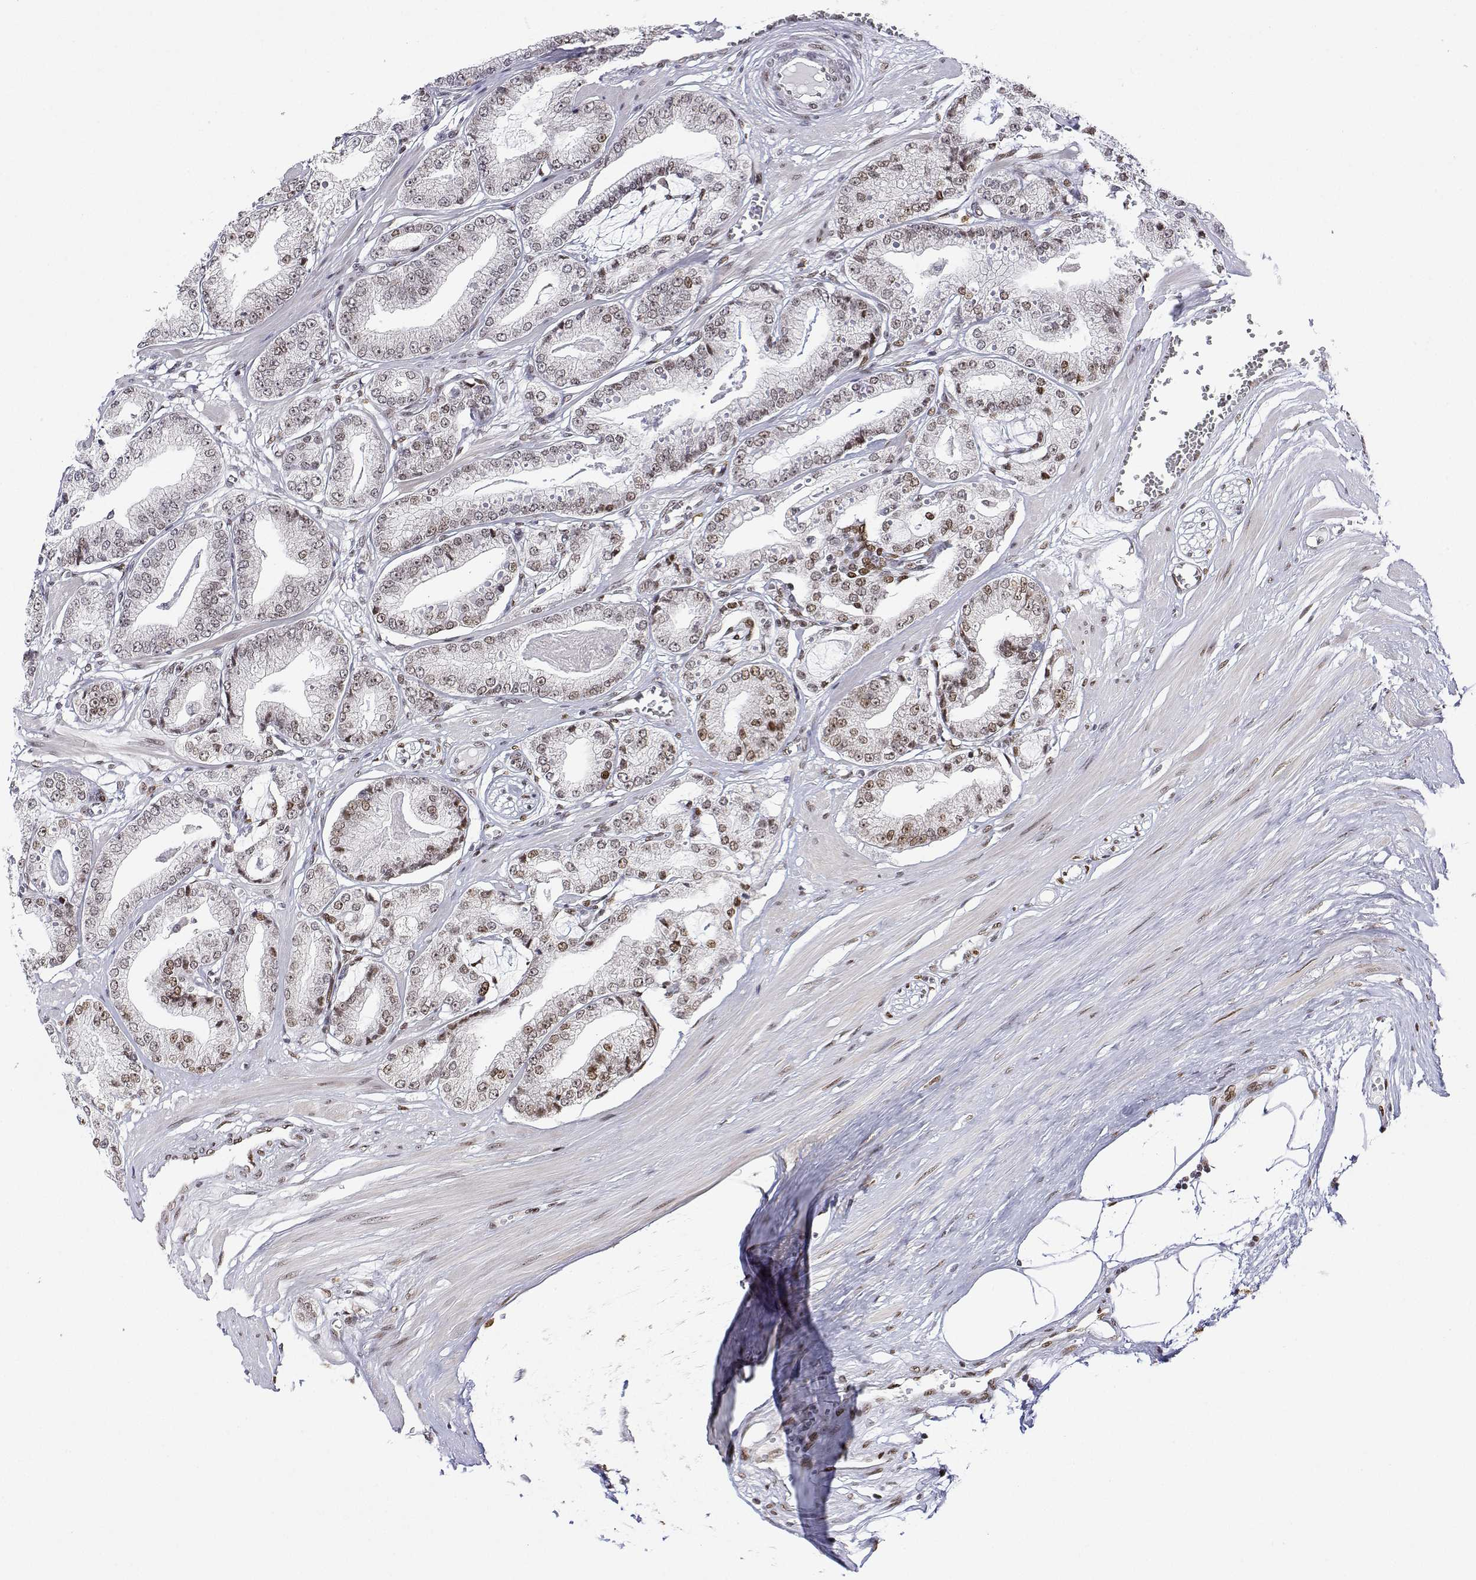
{"staining": {"intensity": "moderate", "quantity": "25%-75%", "location": "nuclear"}, "tissue": "prostate cancer", "cell_type": "Tumor cells", "image_type": "cancer", "snomed": [{"axis": "morphology", "description": "Adenocarcinoma, High grade"}, {"axis": "topography", "description": "Prostate"}], "caption": "Immunohistochemical staining of human adenocarcinoma (high-grade) (prostate) demonstrates medium levels of moderate nuclear protein expression in about 25%-75% of tumor cells.", "gene": "XPC", "patient": {"sex": "male", "age": 71}}